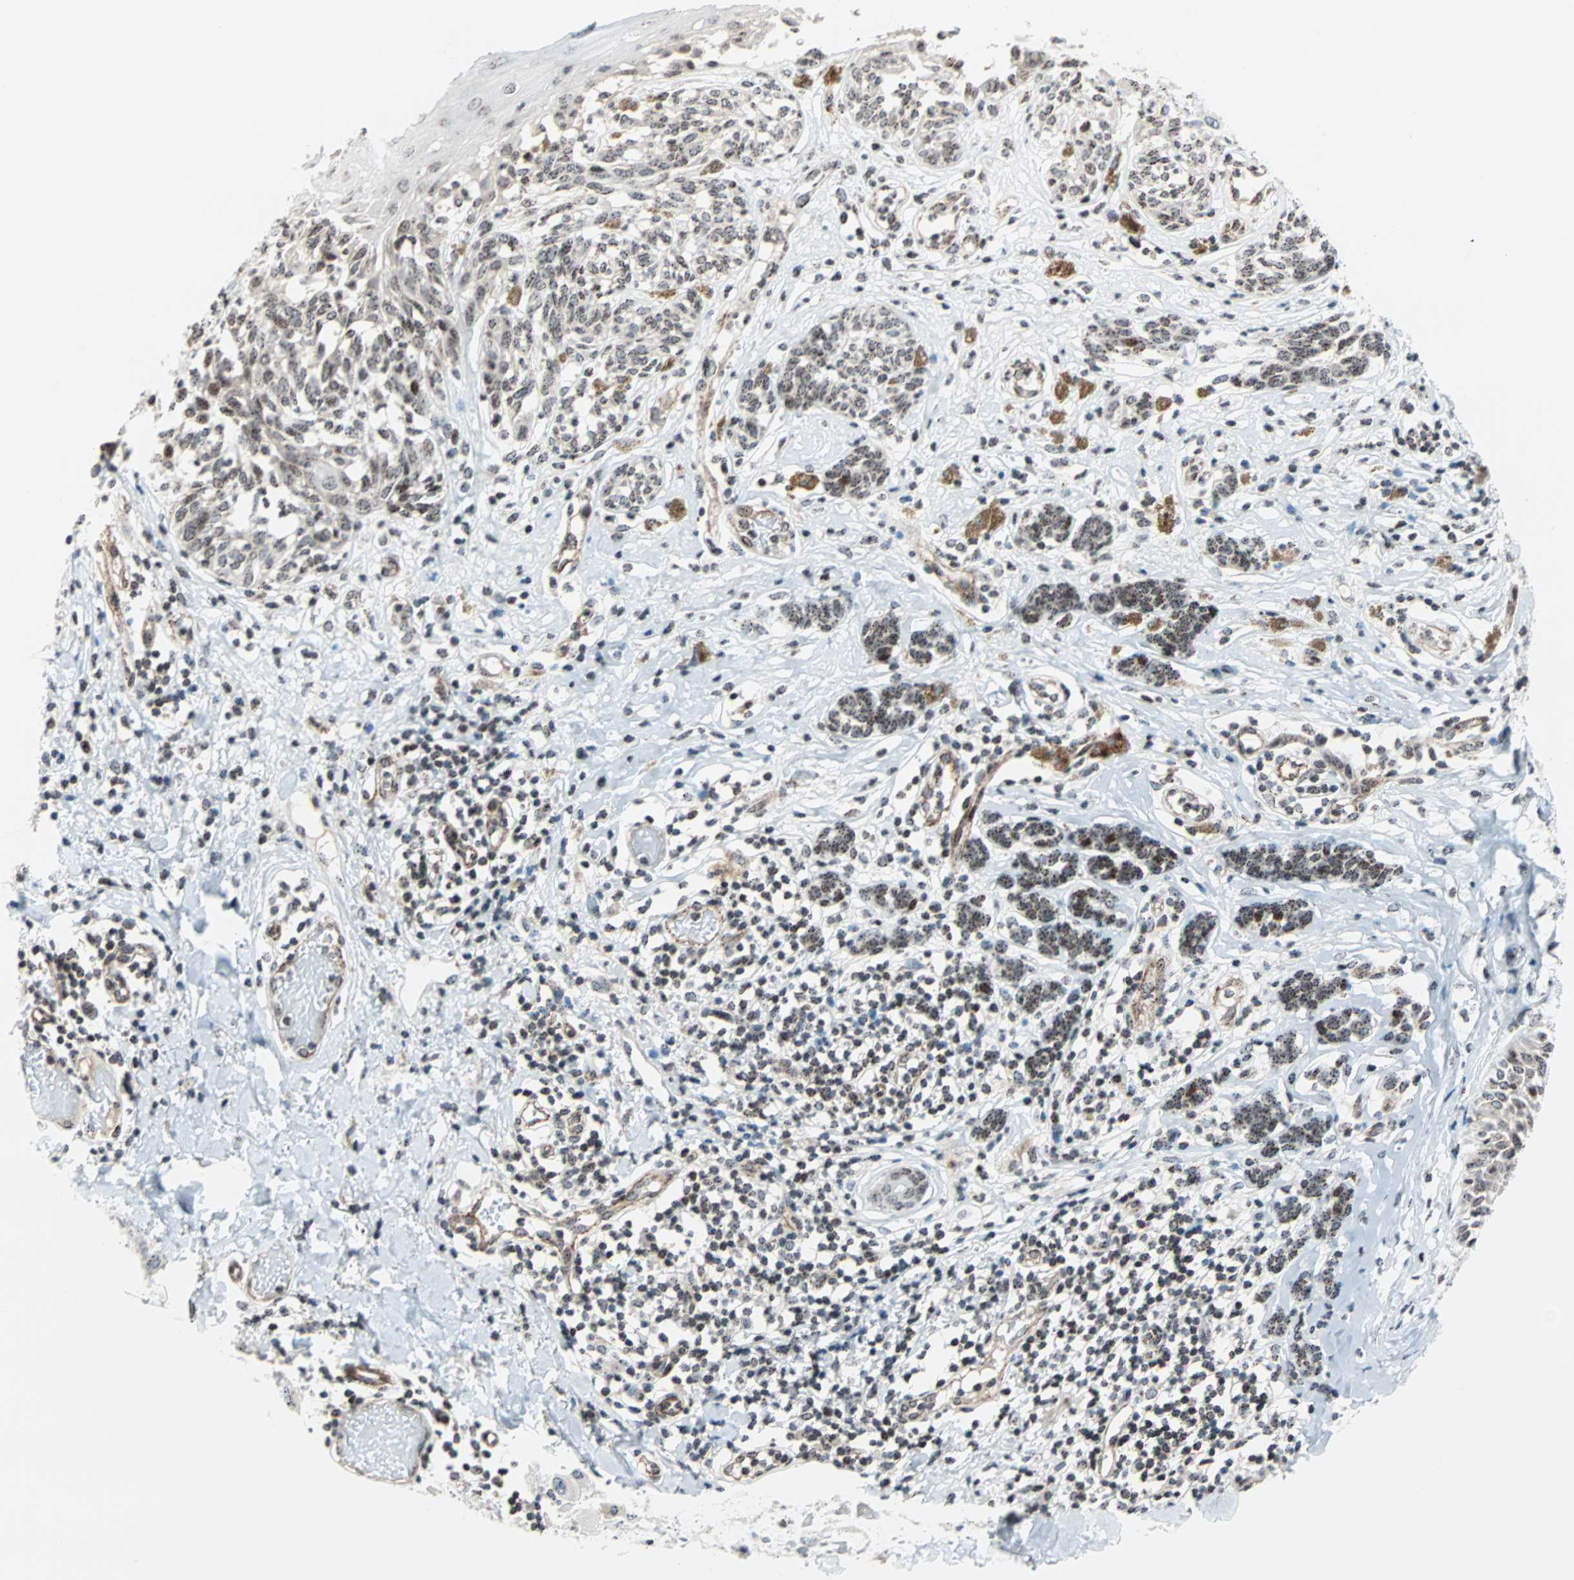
{"staining": {"intensity": "weak", "quantity": ">75%", "location": "nuclear"}, "tissue": "melanoma", "cell_type": "Tumor cells", "image_type": "cancer", "snomed": [{"axis": "morphology", "description": "Malignant melanoma, NOS"}, {"axis": "topography", "description": "Skin"}], "caption": "Approximately >75% of tumor cells in melanoma display weak nuclear protein expression as visualized by brown immunohistochemical staining.", "gene": "CENPA", "patient": {"sex": "male", "age": 64}}